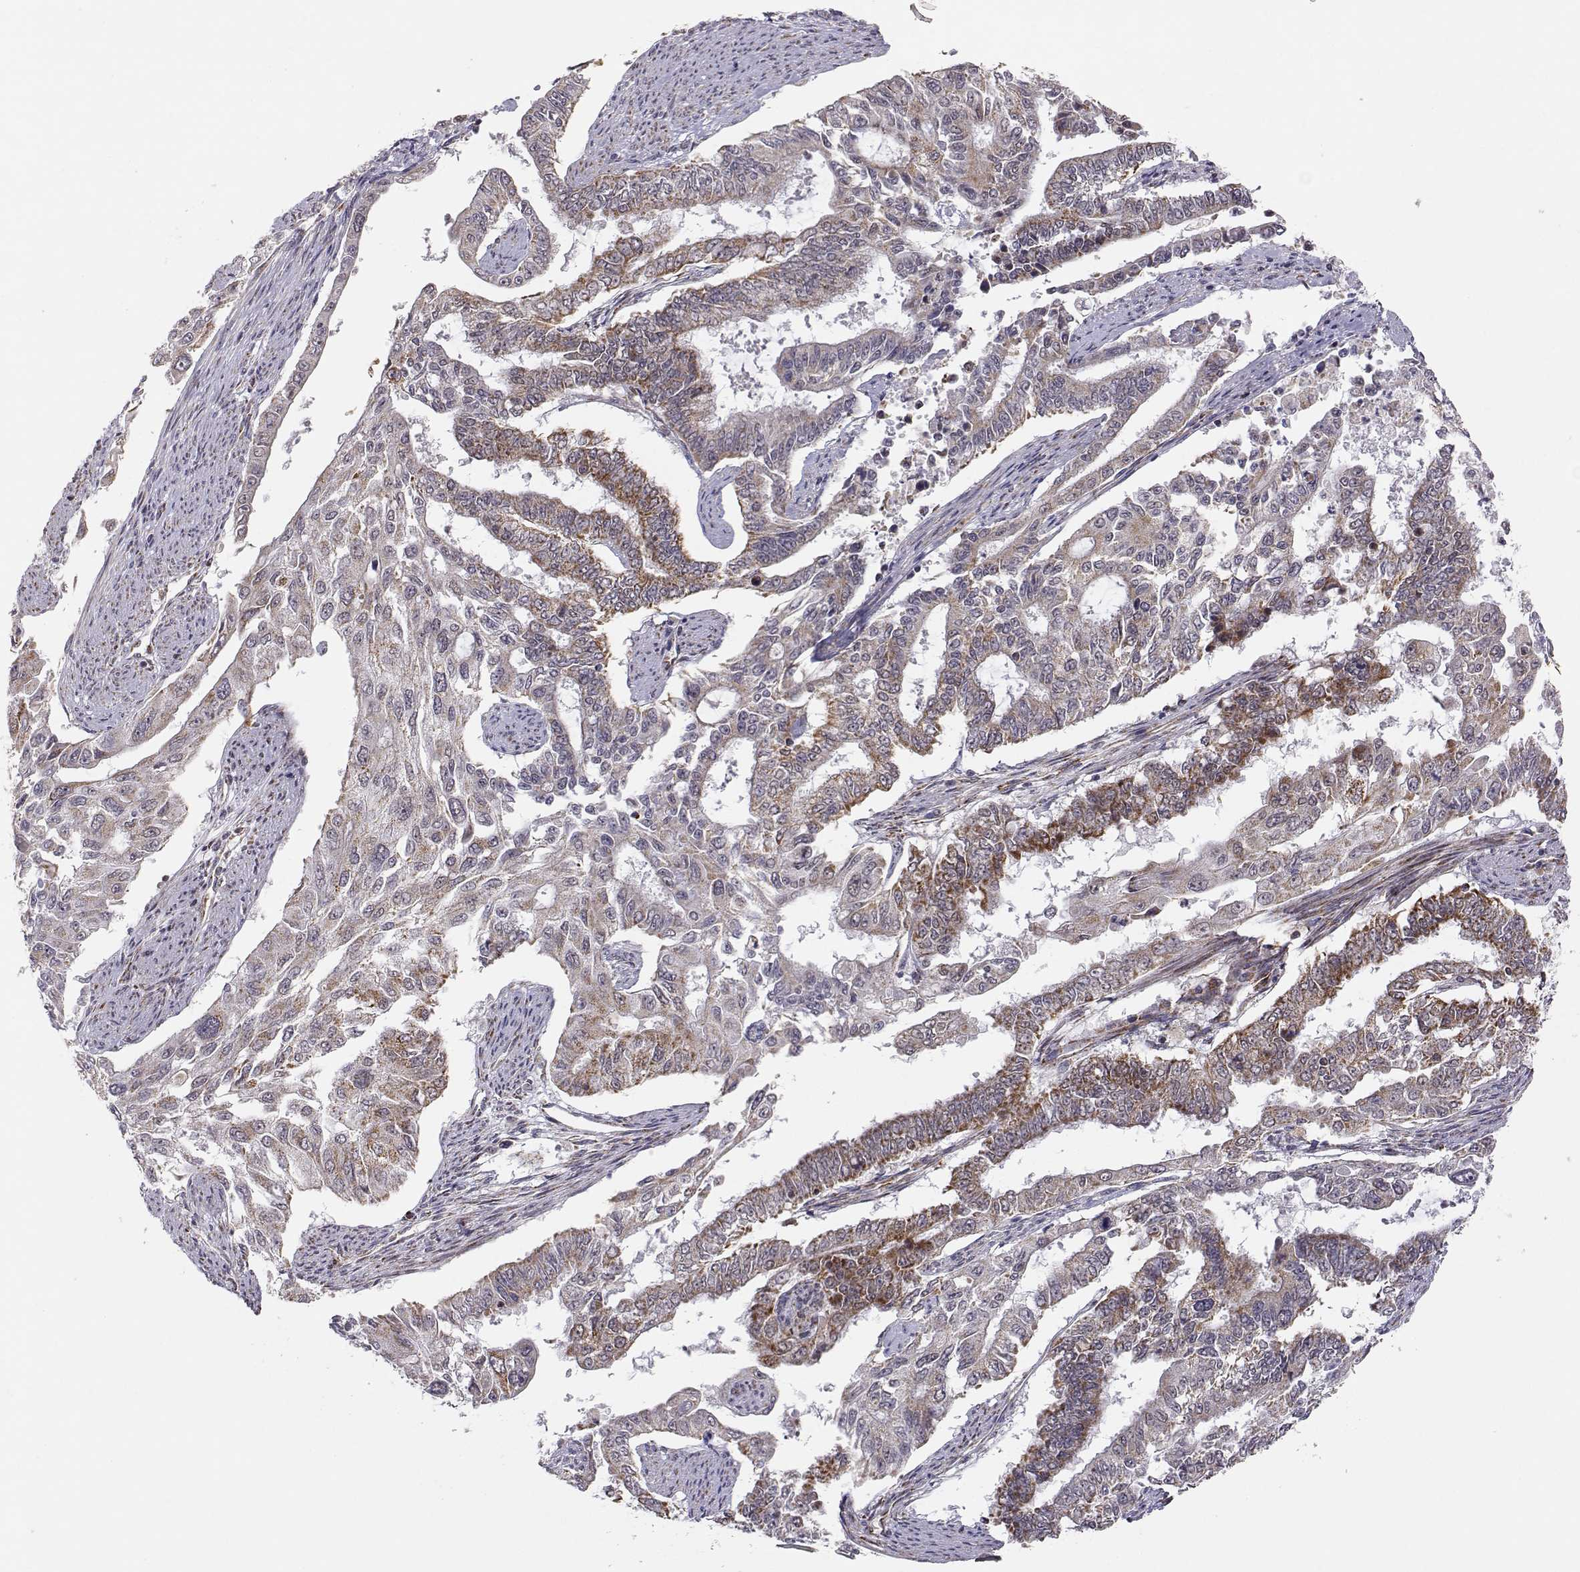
{"staining": {"intensity": "strong", "quantity": "<25%", "location": "cytoplasmic/membranous"}, "tissue": "endometrial cancer", "cell_type": "Tumor cells", "image_type": "cancer", "snomed": [{"axis": "morphology", "description": "Adenocarcinoma, NOS"}, {"axis": "topography", "description": "Uterus"}], "caption": "A brown stain highlights strong cytoplasmic/membranous expression of a protein in human endometrial cancer (adenocarcinoma) tumor cells.", "gene": "EXOG", "patient": {"sex": "female", "age": 59}}